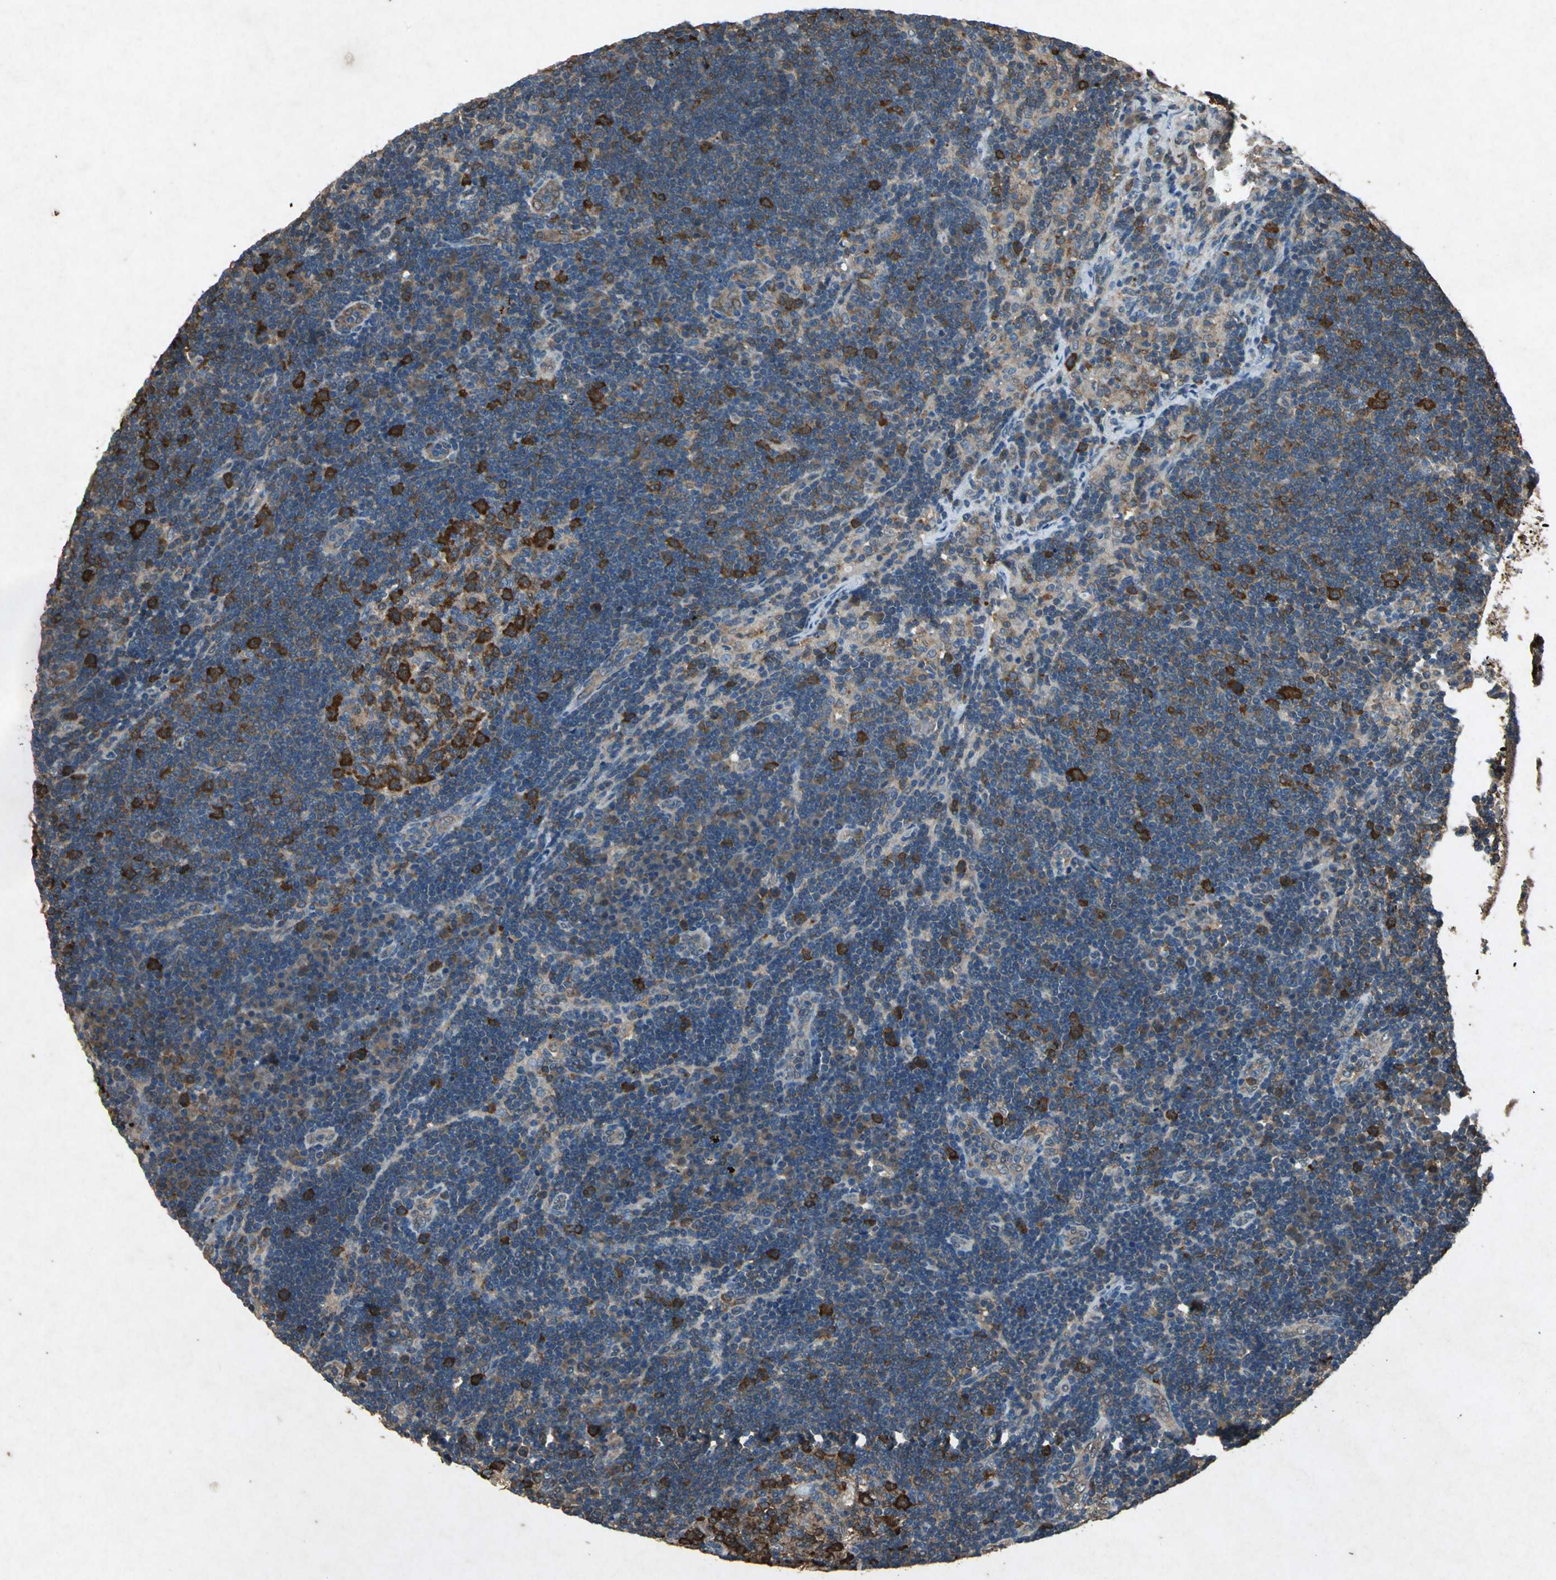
{"staining": {"intensity": "strong", "quantity": ">75%", "location": "cytoplasmic/membranous"}, "tissue": "lymph node", "cell_type": "Germinal center cells", "image_type": "normal", "snomed": [{"axis": "morphology", "description": "Normal tissue, NOS"}, {"axis": "morphology", "description": "Squamous cell carcinoma, metastatic, NOS"}, {"axis": "topography", "description": "Lymph node"}], "caption": "Immunohistochemistry staining of benign lymph node, which shows high levels of strong cytoplasmic/membranous staining in approximately >75% of germinal center cells indicating strong cytoplasmic/membranous protein expression. The staining was performed using DAB (3,3'-diaminobenzidine) (brown) for protein detection and nuclei were counterstained in hematoxylin (blue).", "gene": "HSP90AB1", "patient": {"sex": "female", "age": 53}}